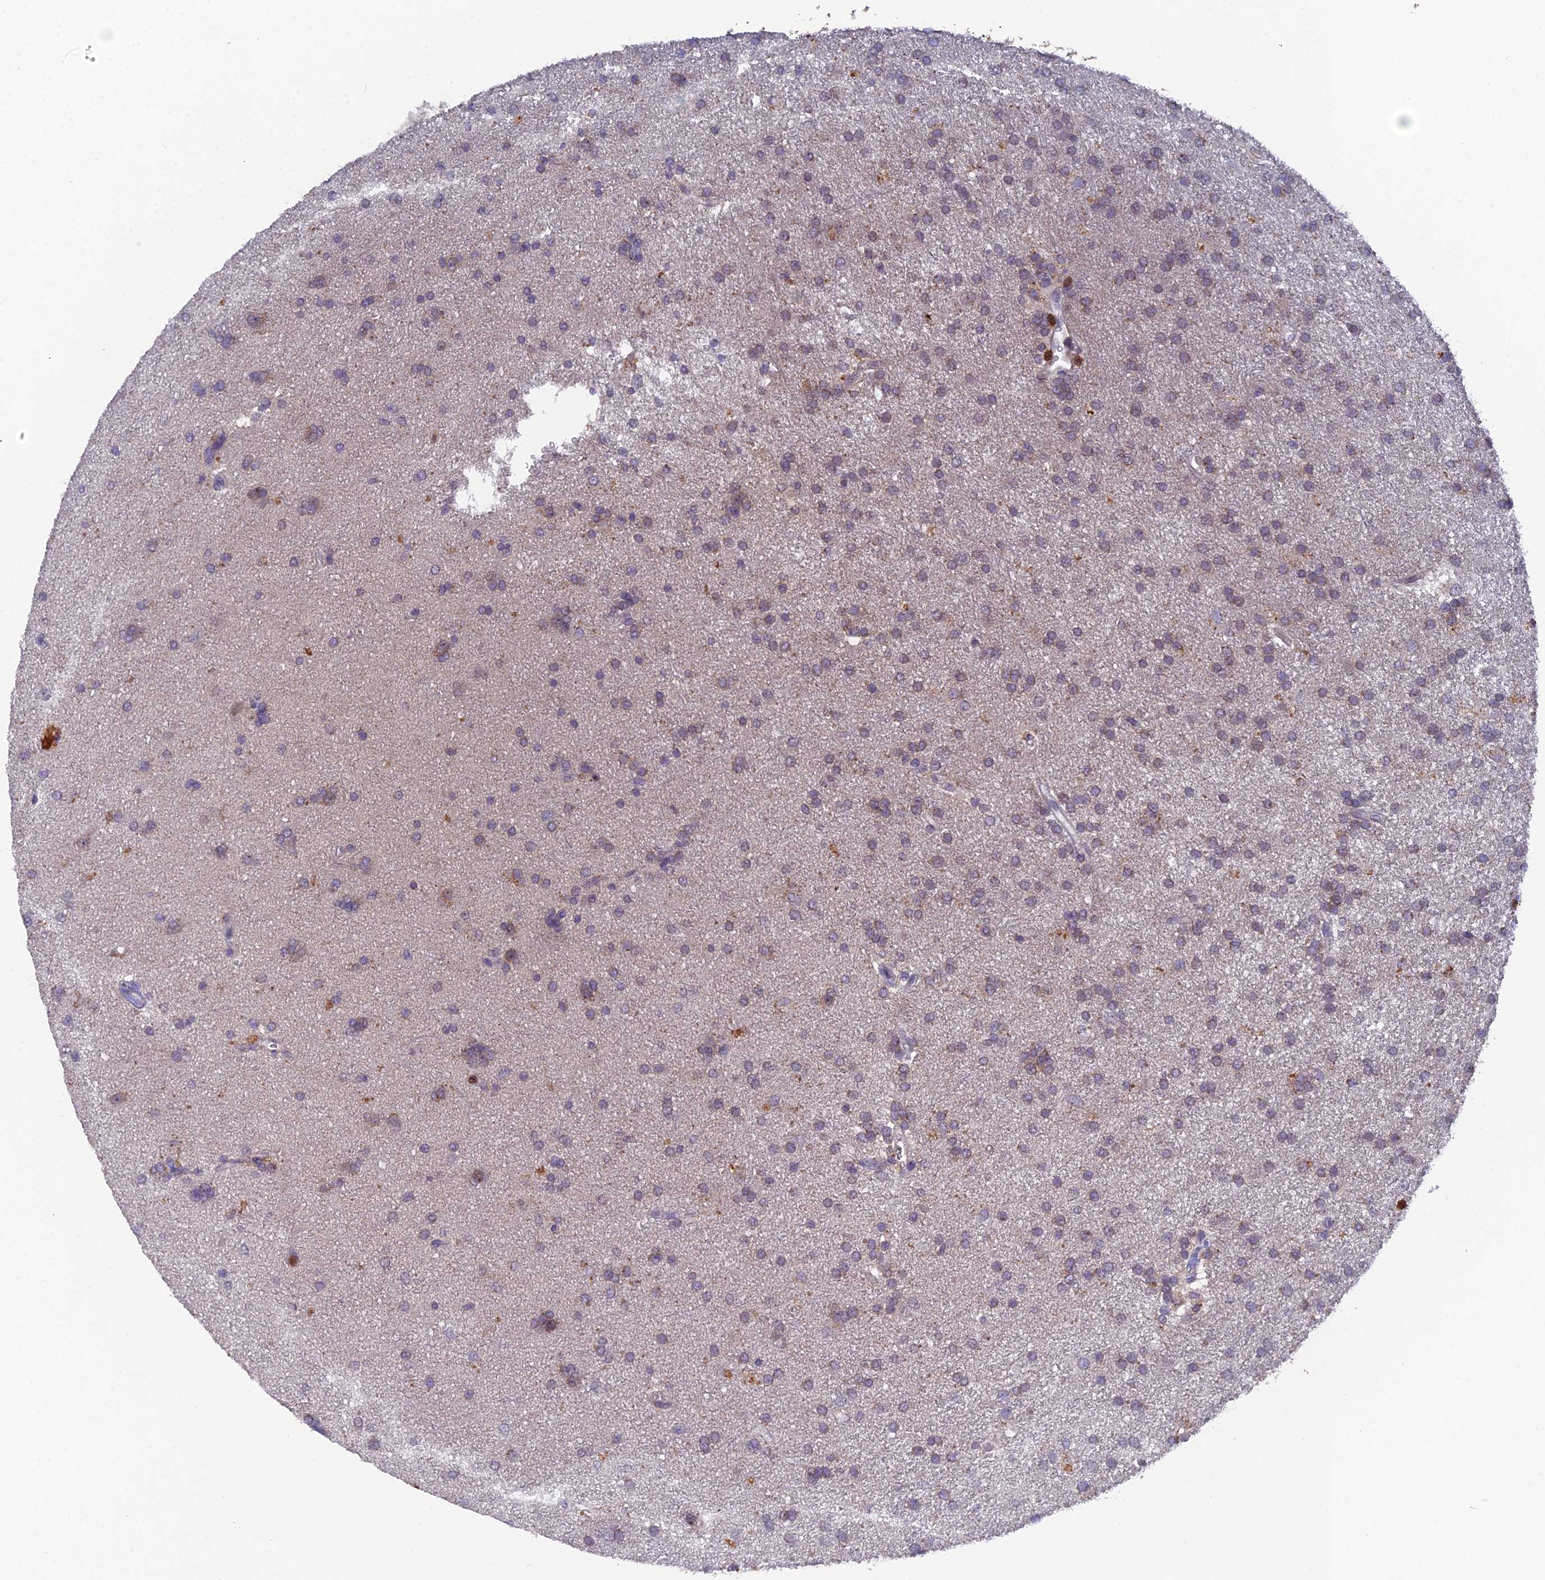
{"staining": {"intensity": "weak", "quantity": "25%-75%", "location": "cytoplasmic/membranous"}, "tissue": "glioma", "cell_type": "Tumor cells", "image_type": "cancer", "snomed": [{"axis": "morphology", "description": "Glioma, malignant, Low grade"}, {"axis": "topography", "description": "Brain"}], "caption": "Malignant glioma (low-grade) stained with a brown dye displays weak cytoplasmic/membranous positive expression in about 25%-75% of tumor cells.", "gene": "GALK2", "patient": {"sex": "male", "age": 66}}